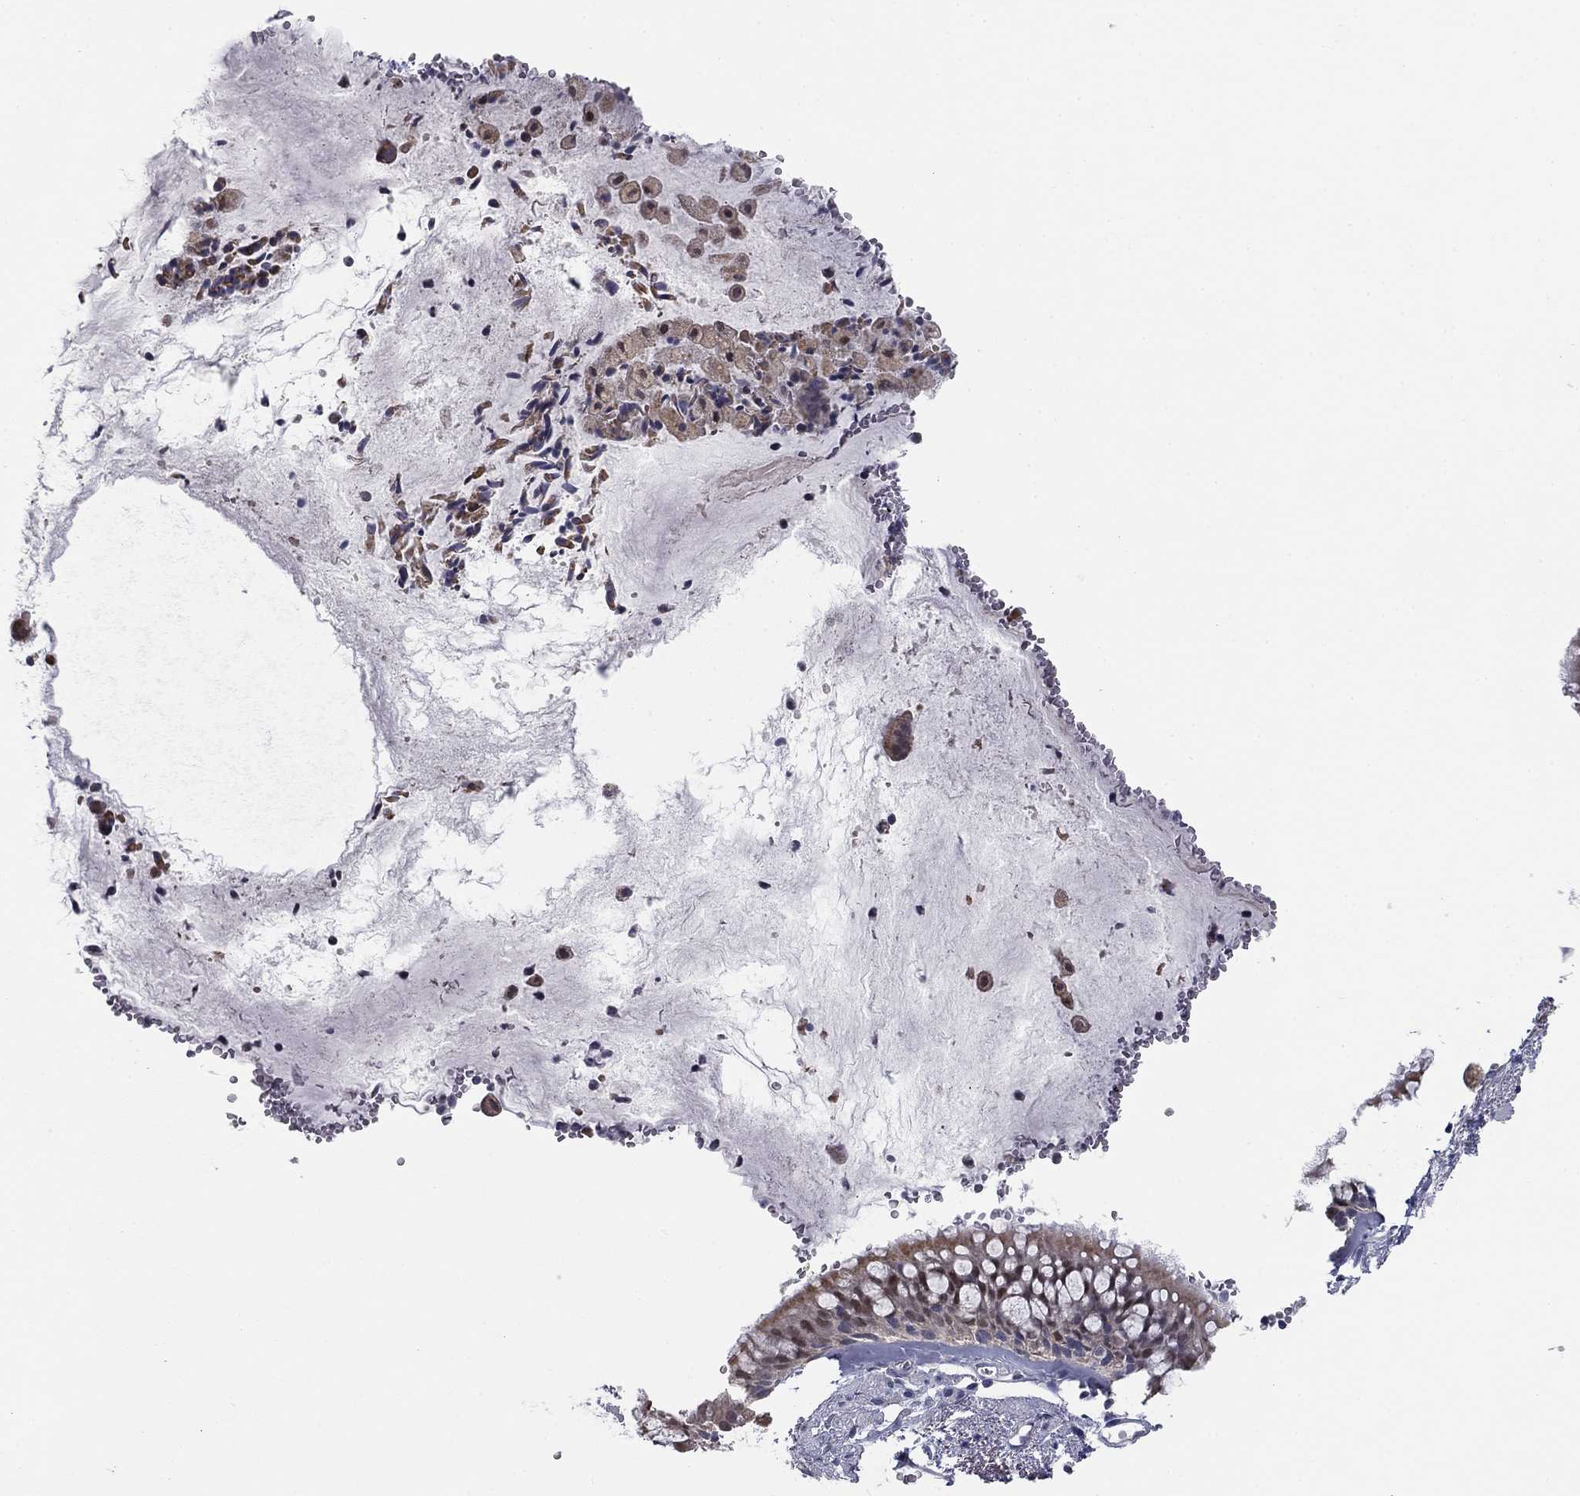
{"staining": {"intensity": "weak", "quantity": "25%-75%", "location": "cytoplasmic/membranous"}, "tissue": "bronchus", "cell_type": "Respiratory epithelial cells", "image_type": "normal", "snomed": [{"axis": "morphology", "description": "Normal tissue, NOS"}, {"axis": "topography", "description": "Bronchus"}, {"axis": "topography", "description": "Lung"}], "caption": "Immunohistochemistry of normal bronchus displays low levels of weak cytoplasmic/membranous staining in about 25%-75% of respiratory epithelial cells.", "gene": "SLC2A9", "patient": {"sex": "female", "age": 57}}